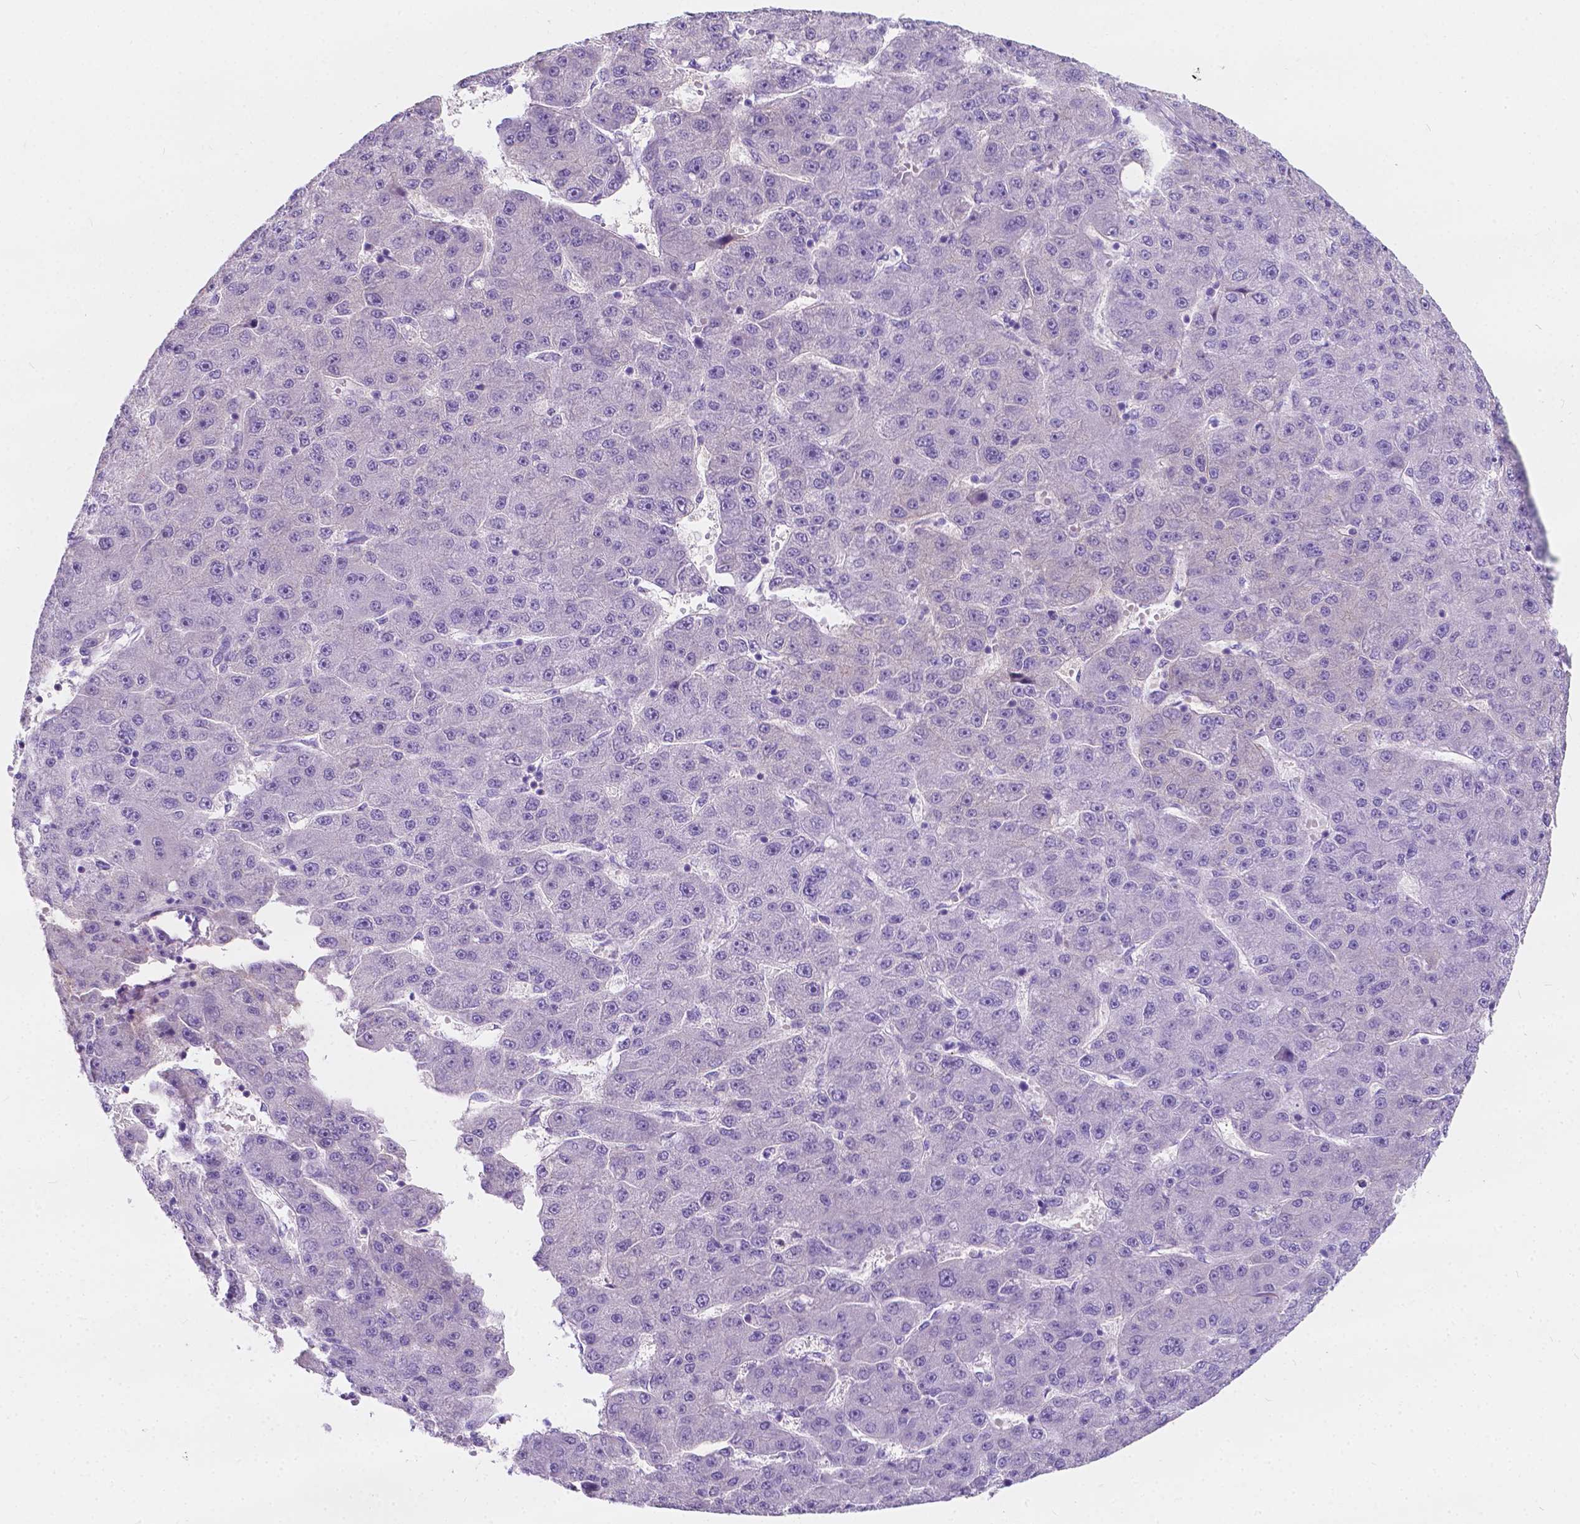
{"staining": {"intensity": "negative", "quantity": "none", "location": "none"}, "tissue": "liver cancer", "cell_type": "Tumor cells", "image_type": "cancer", "snomed": [{"axis": "morphology", "description": "Carcinoma, Hepatocellular, NOS"}, {"axis": "topography", "description": "Liver"}], "caption": "IHC image of neoplastic tissue: liver cancer (hepatocellular carcinoma) stained with DAB (3,3'-diaminobenzidine) exhibits no significant protein expression in tumor cells.", "gene": "GNAO1", "patient": {"sex": "male", "age": 67}}